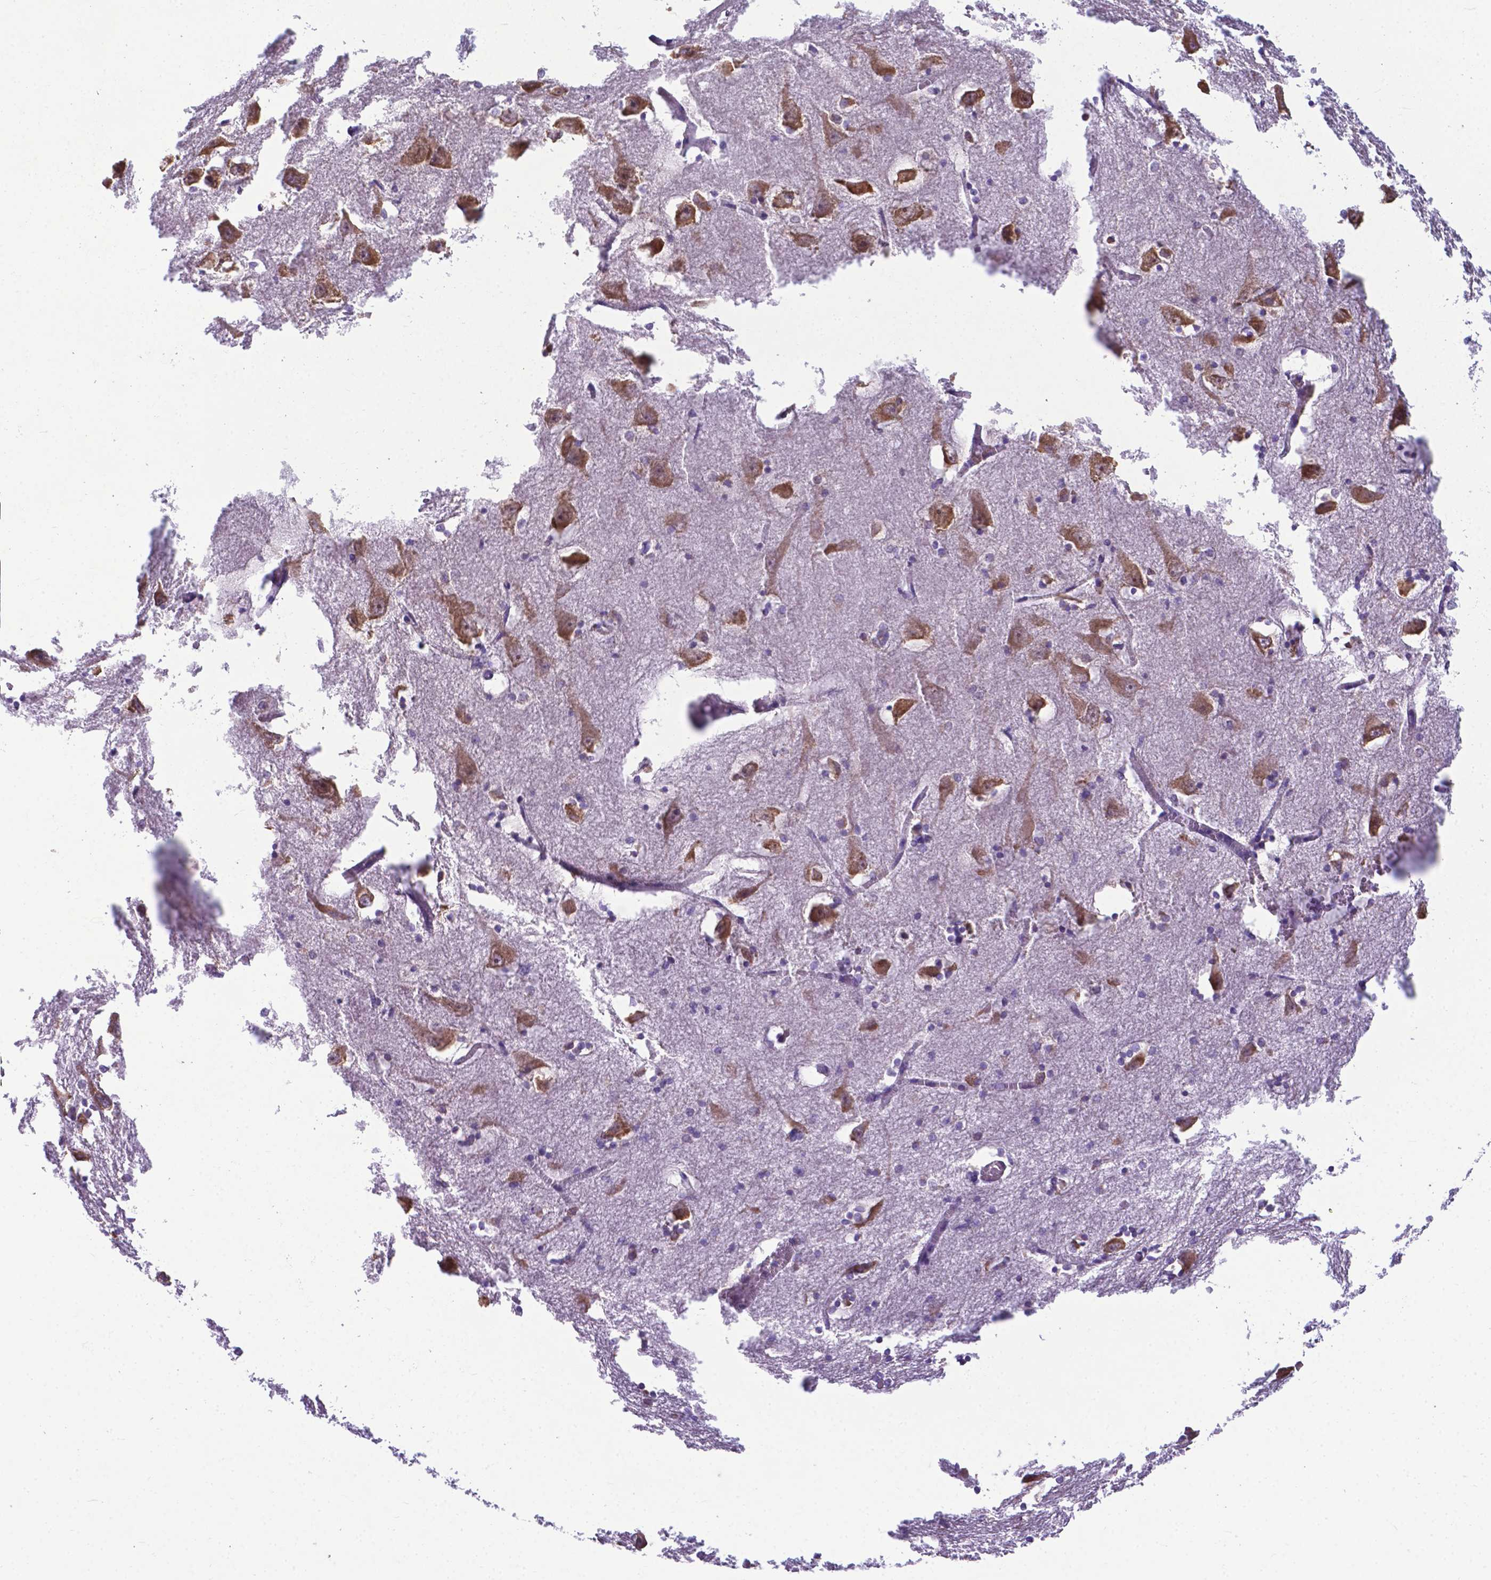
{"staining": {"intensity": "negative", "quantity": "none", "location": "none"}, "tissue": "hippocampus", "cell_type": "Glial cells", "image_type": "normal", "snomed": [{"axis": "morphology", "description": "Normal tissue, NOS"}, {"axis": "topography", "description": "Lateral ventricle wall"}, {"axis": "topography", "description": "Hippocampus"}], "caption": "Immunohistochemistry (IHC) histopathology image of unremarkable human hippocampus stained for a protein (brown), which exhibits no staining in glial cells.", "gene": "RPL6", "patient": {"sex": "female", "age": 63}}